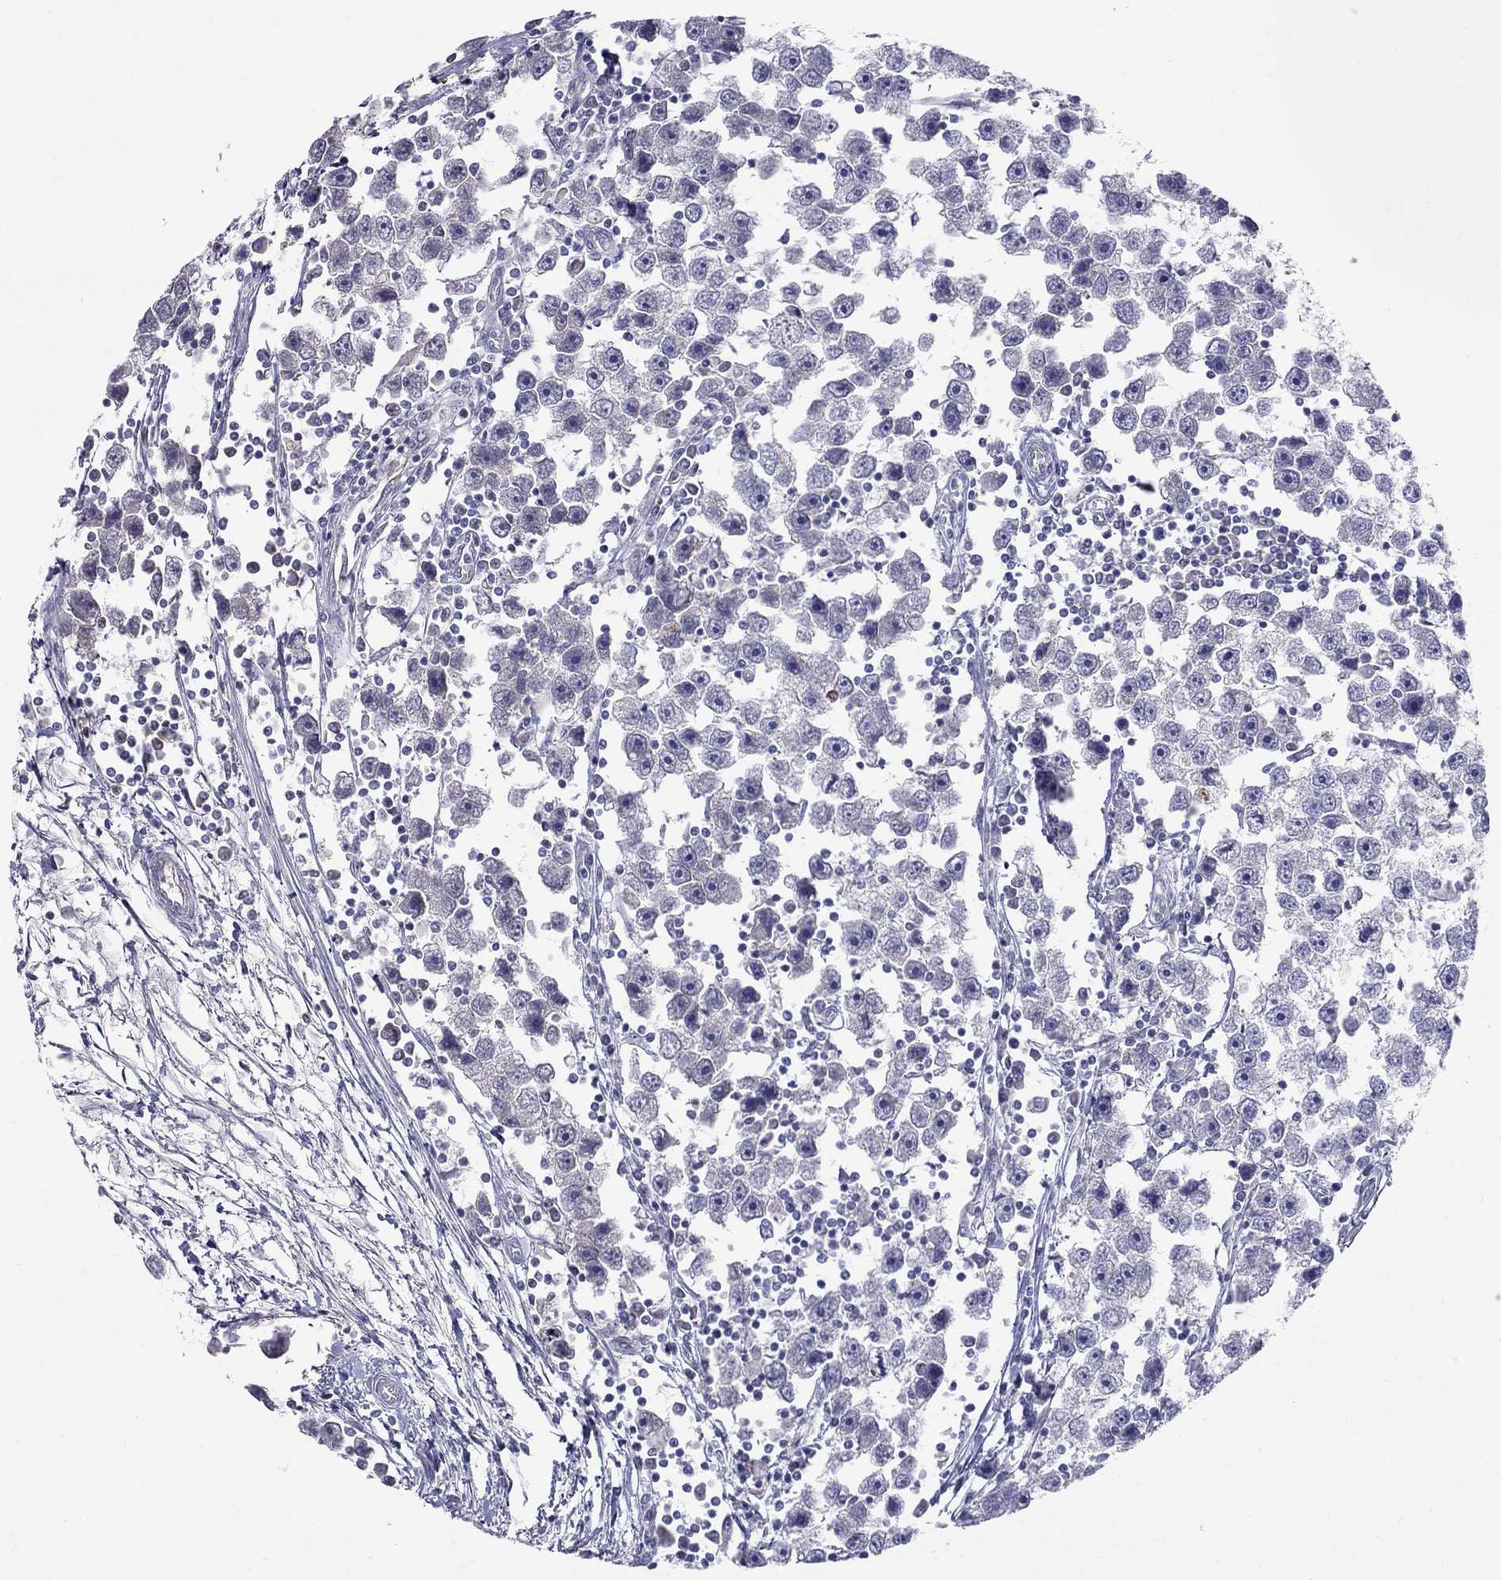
{"staining": {"intensity": "negative", "quantity": "none", "location": "none"}, "tissue": "testis cancer", "cell_type": "Tumor cells", "image_type": "cancer", "snomed": [{"axis": "morphology", "description": "Seminoma, NOS"}, {"axis": "topography", "description": "Testis"}], "caption": "IHC histopathology image of testis cancer (seminoma) stained for a protein (brown), which shows no expression in tumor cells.", "gene": "SPINT4", "patient": {"sex": "male", "age": 30}}